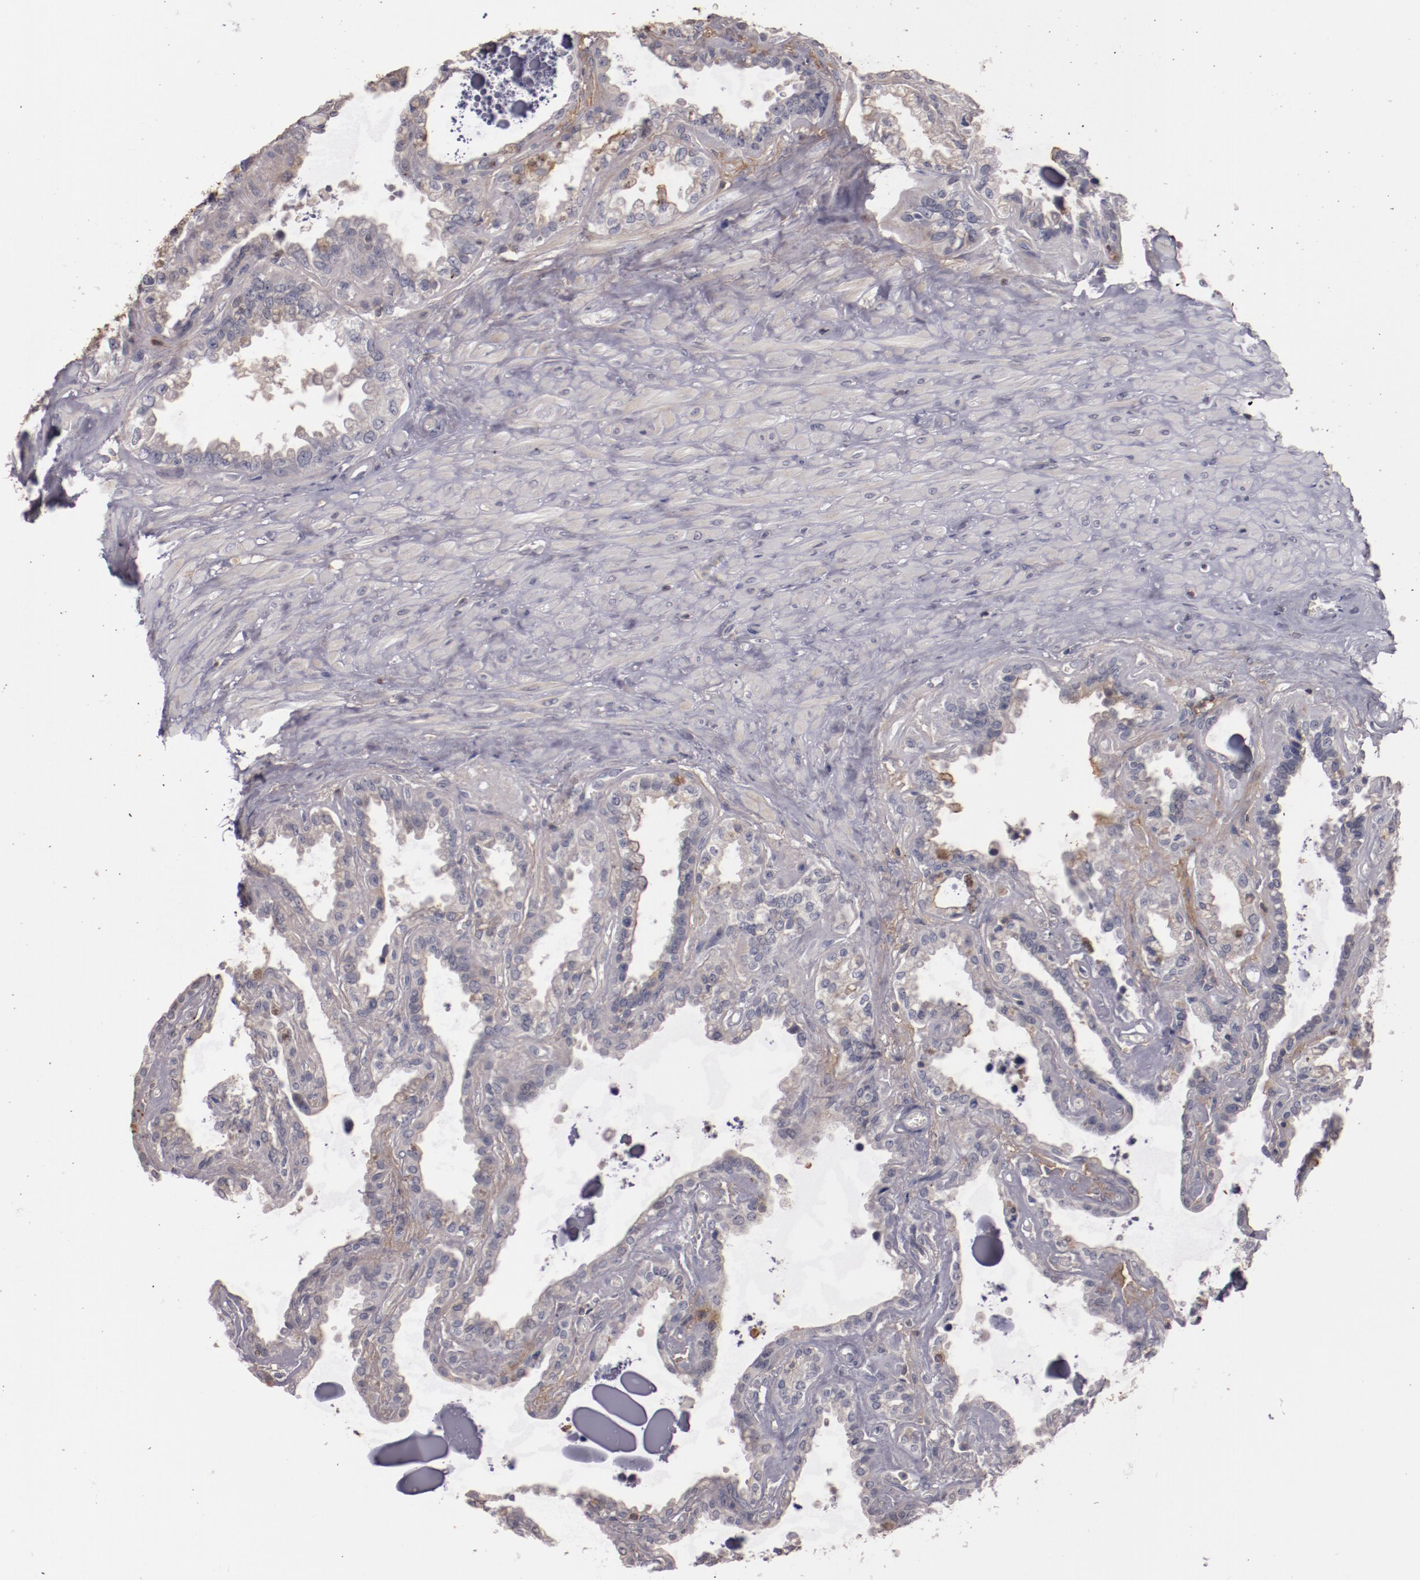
{"staining": {"intensity": "negative", "quantity": "none", "location": "none"}, "tissue": "seminal vesicle", "cell_type": "Glandular cells", "image_type": "normal", "snomed": [{"axis": "morphology", "description": "Normal tissue, NOS"}, {"axis": "morphology", "description": "Inflammation, NOS"}, {"axis": "topography", "description": "Urinary bladder"}, {"axis": "topography", "description": "Prostate"}, {"axis": "topography", "description": "Seminal veicle"}], "caption": "Immunohistochemistry of benign human seminal vesicle reveals no expression in glandular cells.", "gene": "MBL2", "patient": {"sex": "male", "age": 82}}